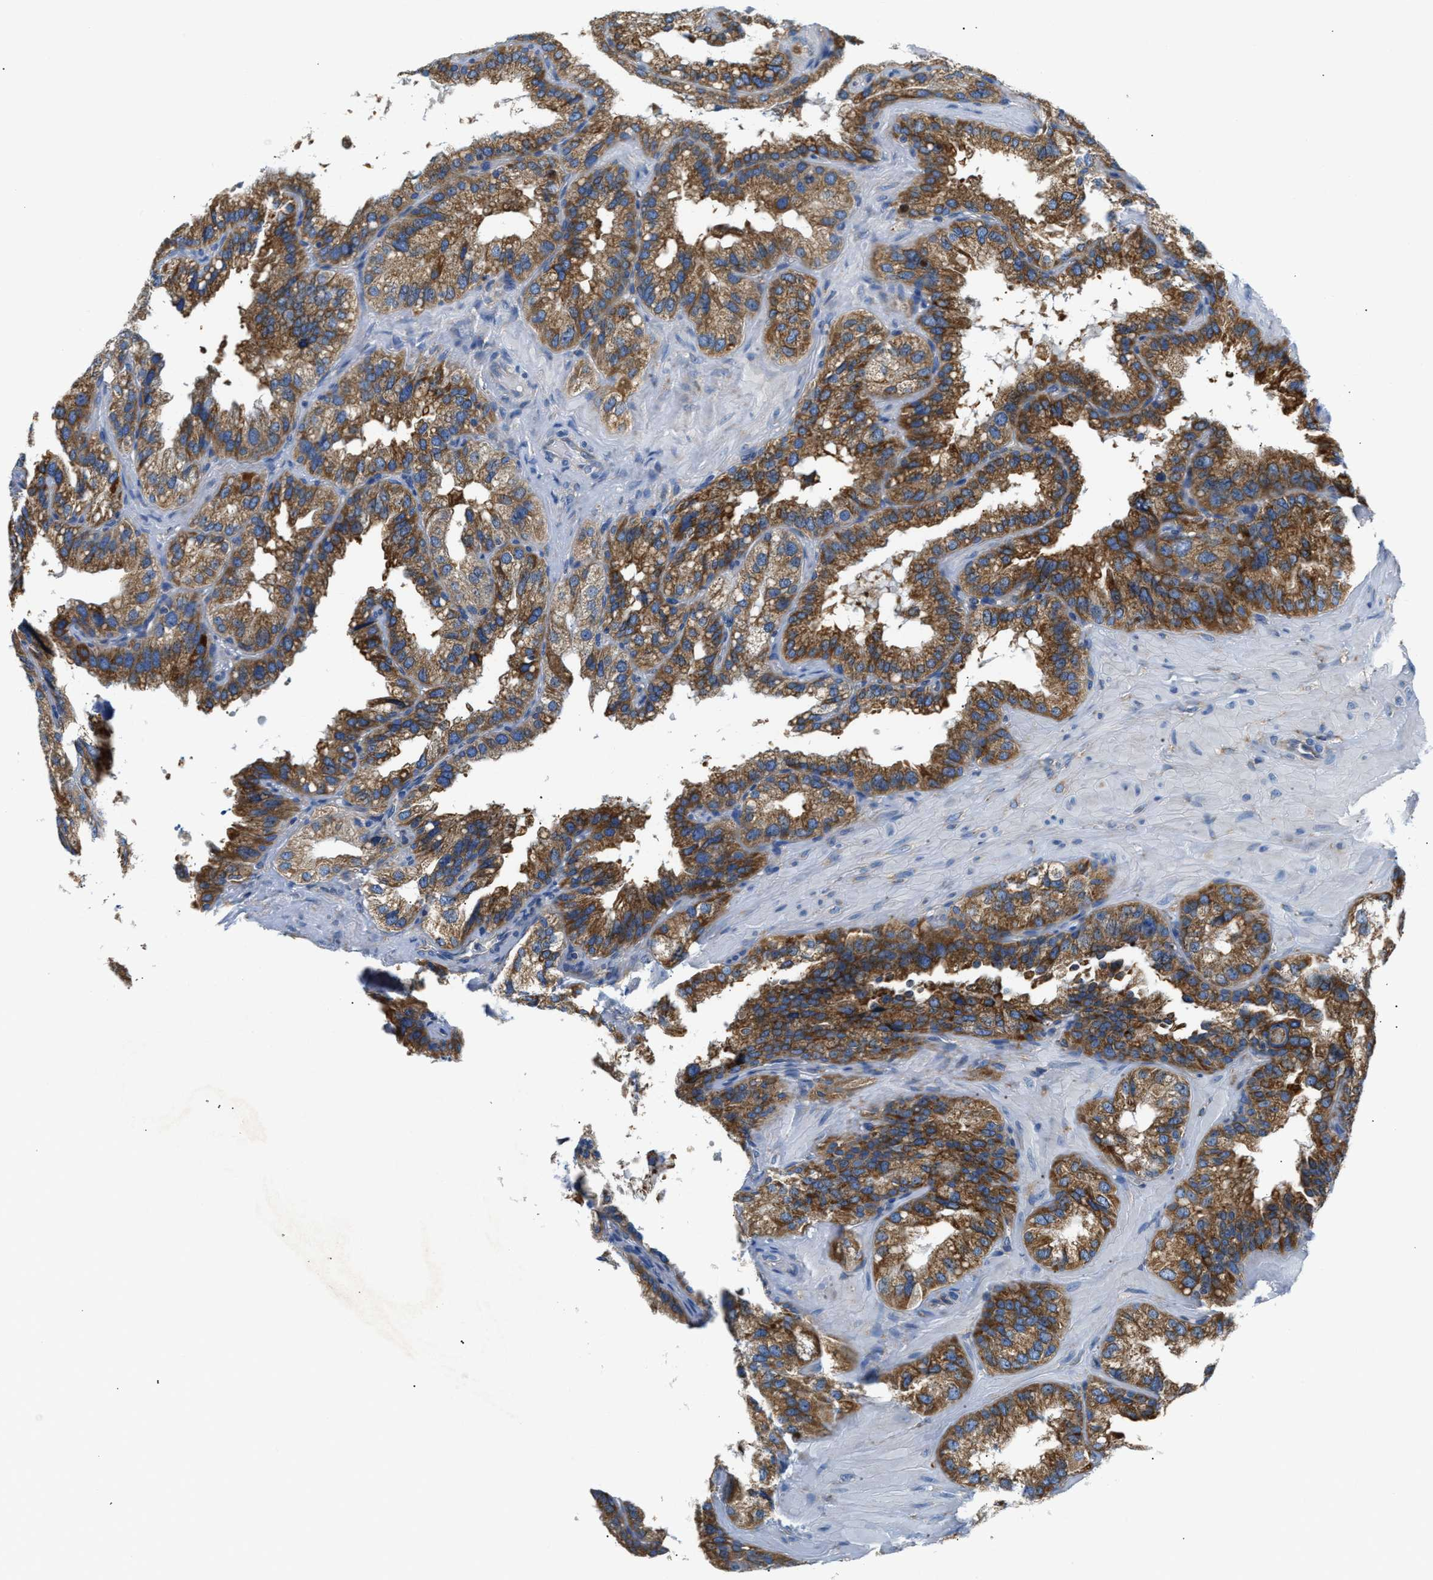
{"staining": {"intensity": "moderate", "quantity": ">75%", "location": "cytoplasmic/membranous"}, "tissue": "seminal vesicle", "cell_type": "Glandular cells", "image_type": "normal", "snomed": [{"axis": "morphology", "description": "Normal tissue, NOS"}, {"axis": "topography", "description": "Seminal veicle"}], "caption": "Brown immunohistochemical staining in unremarkable seminal vesicle exhibits moderate cytoplasmic/membranous positivity in approximately >75% of glandular cells. (Brightfield microscopy of DAB IHC at high magnification).", "gene": "HDHD3", "patient": {"sex": "male", "age": 68}}